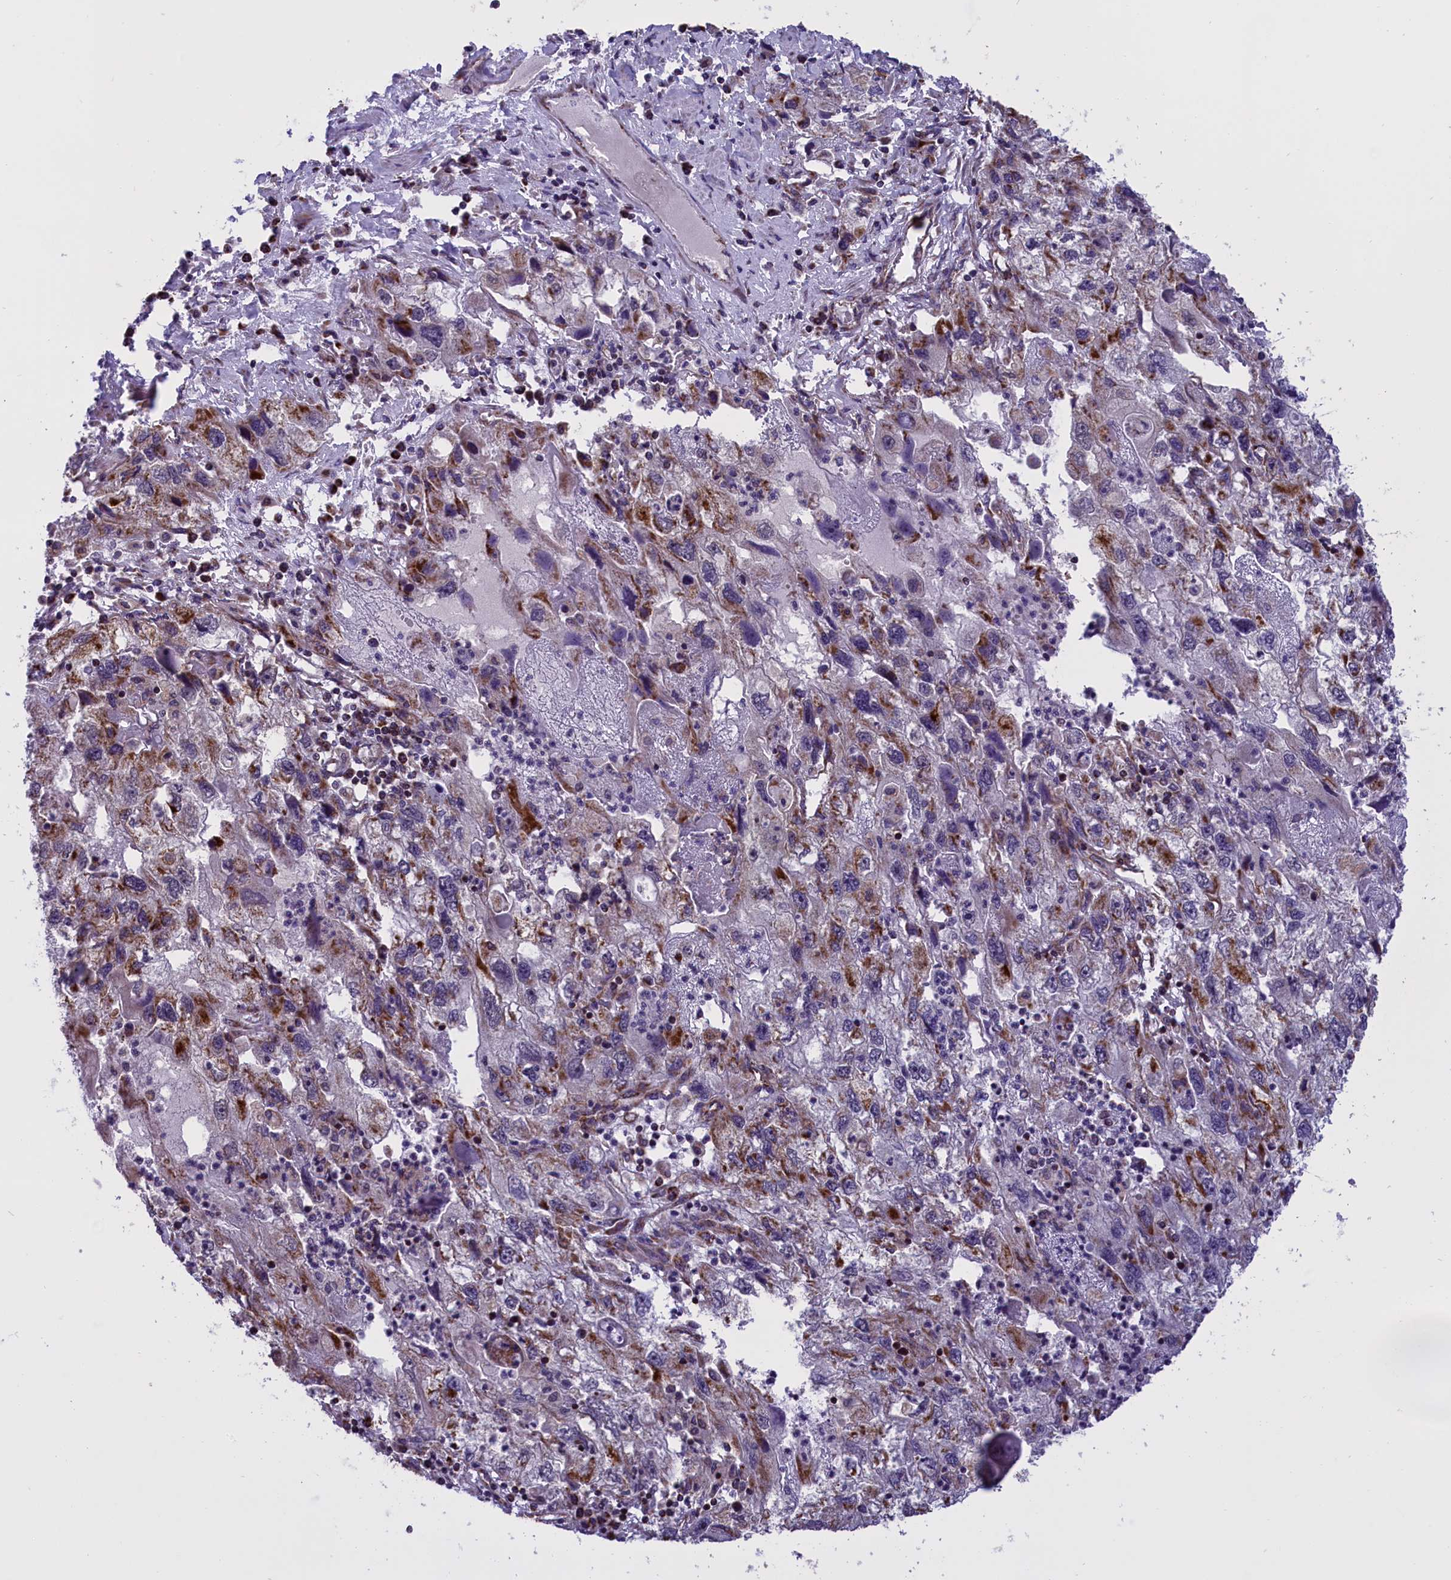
{"staining": {"intensity": "weak", "quantity": "<25%", "location": "cytoplasmic/membranous"}, "tissue": "endometrial cancer", "cell_type": "Tumor cells", "image_type": "cancer", "snomed": [{"axis": "morphology", "description": "Adenocarcinoma, NOS"}, {"axis": "topography", "description": "Endometrium"}], "caption": "Immunohistochemical staining of human endometrial adenocarcinoma reveals no significant expression in tumor cells.", "gene": "NDUFS5", "patient": {"sex": "female", "age": 49}}